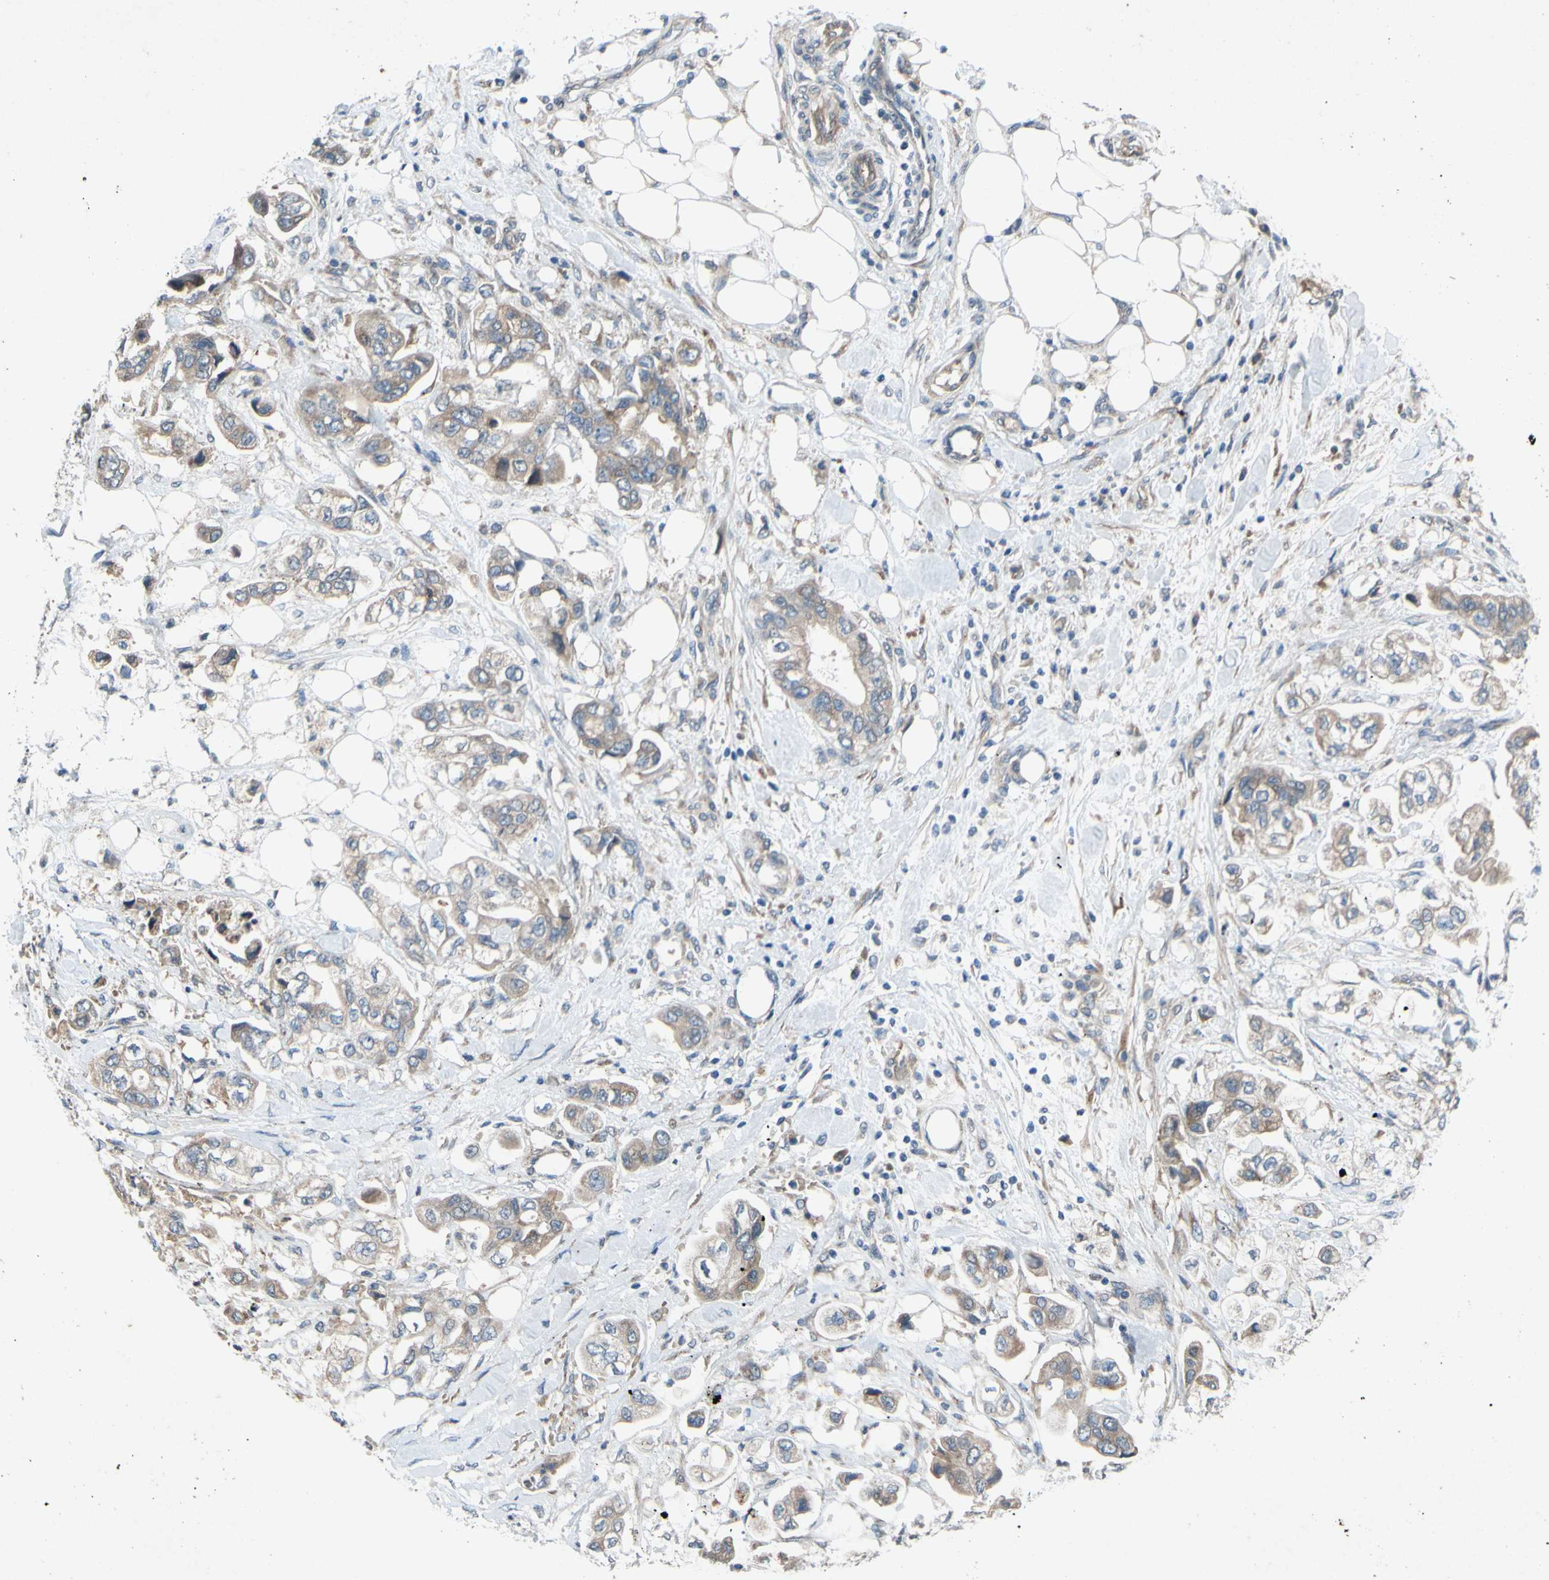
{"staining": {"intensity": "weak", "quantity": ">75%", "location": "cytoplasmic/membranous"}, "tissue": "stomach cancer", "cell_type": "Tumor cells", "image_type": "cancer", "snomed": [{"axis": "morphology", "description": "Adenocarcinoma, NOS"}, {"axis": "topography", "description": "Stomach"}], "caption": "Stomach cancer stained for a protein shows weak cytoplasmic/membranous positivity in tumor cells. The protein of interest is stained brown, and the nuclei are stained in blue (DAB (3,3'-diaminobenzidine) IHC with brightfield microscopy, high magnification).", "gene": "ADD2", "patient": {"sex": "male", "age": 62}}